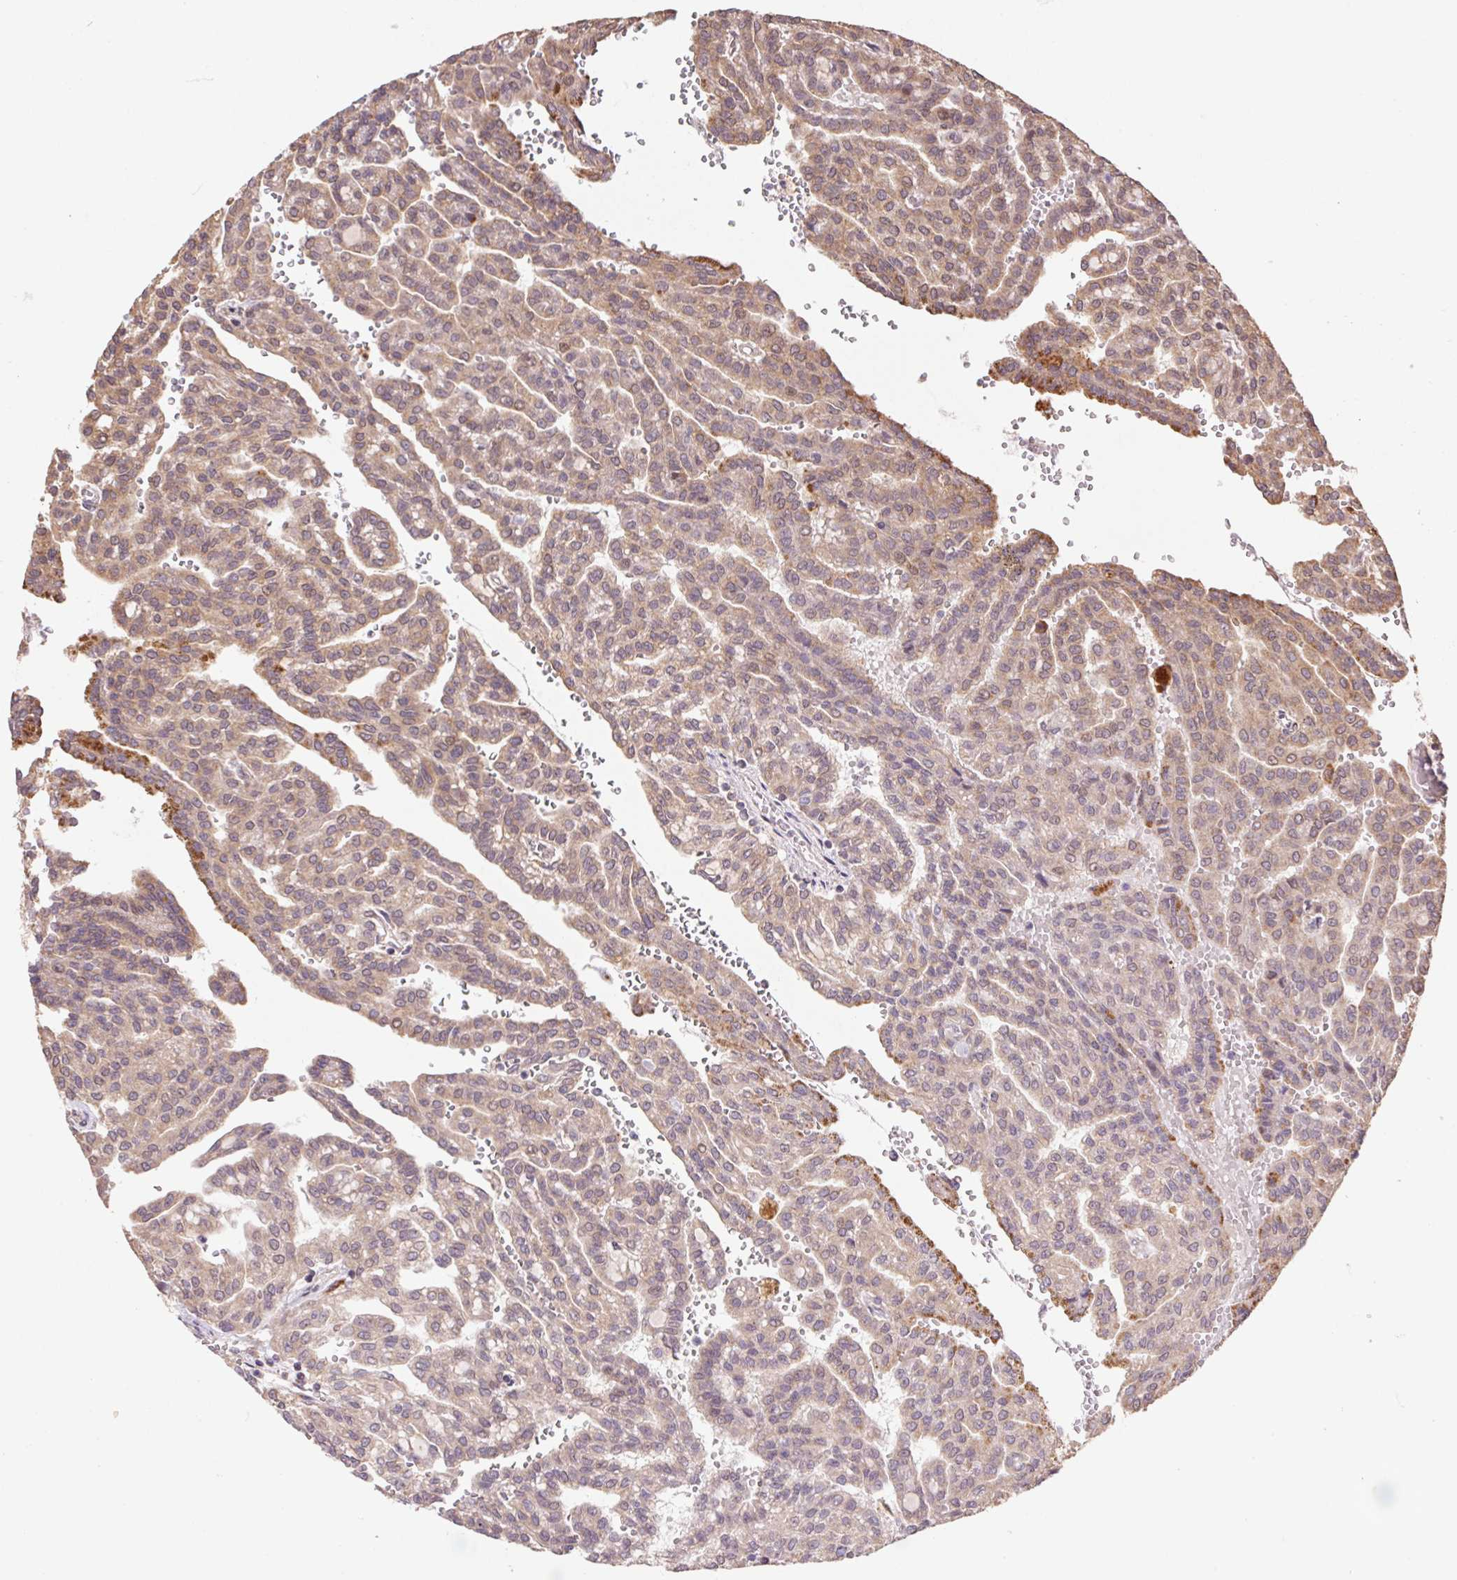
{"staining": {"intensity": "weak", "quantity": ">75%", "location": "cytoplasmic/membranous"}, "tissue": "renal cancer", "cell_type": "Tumor cells", "image_type": "cancer", "snomed": [{"axis": "morphology", "description": "Adenocarcinoma, NOS"}, {"axis": "topography", "description": "Kidney"}], "caption": "Human renal cancer (adenocarcinoma) stained with a protein marker exhibits weak staining in tumor cells.", "gene": "PDHA1", "patient": {"sex": "male", "age": 63}}